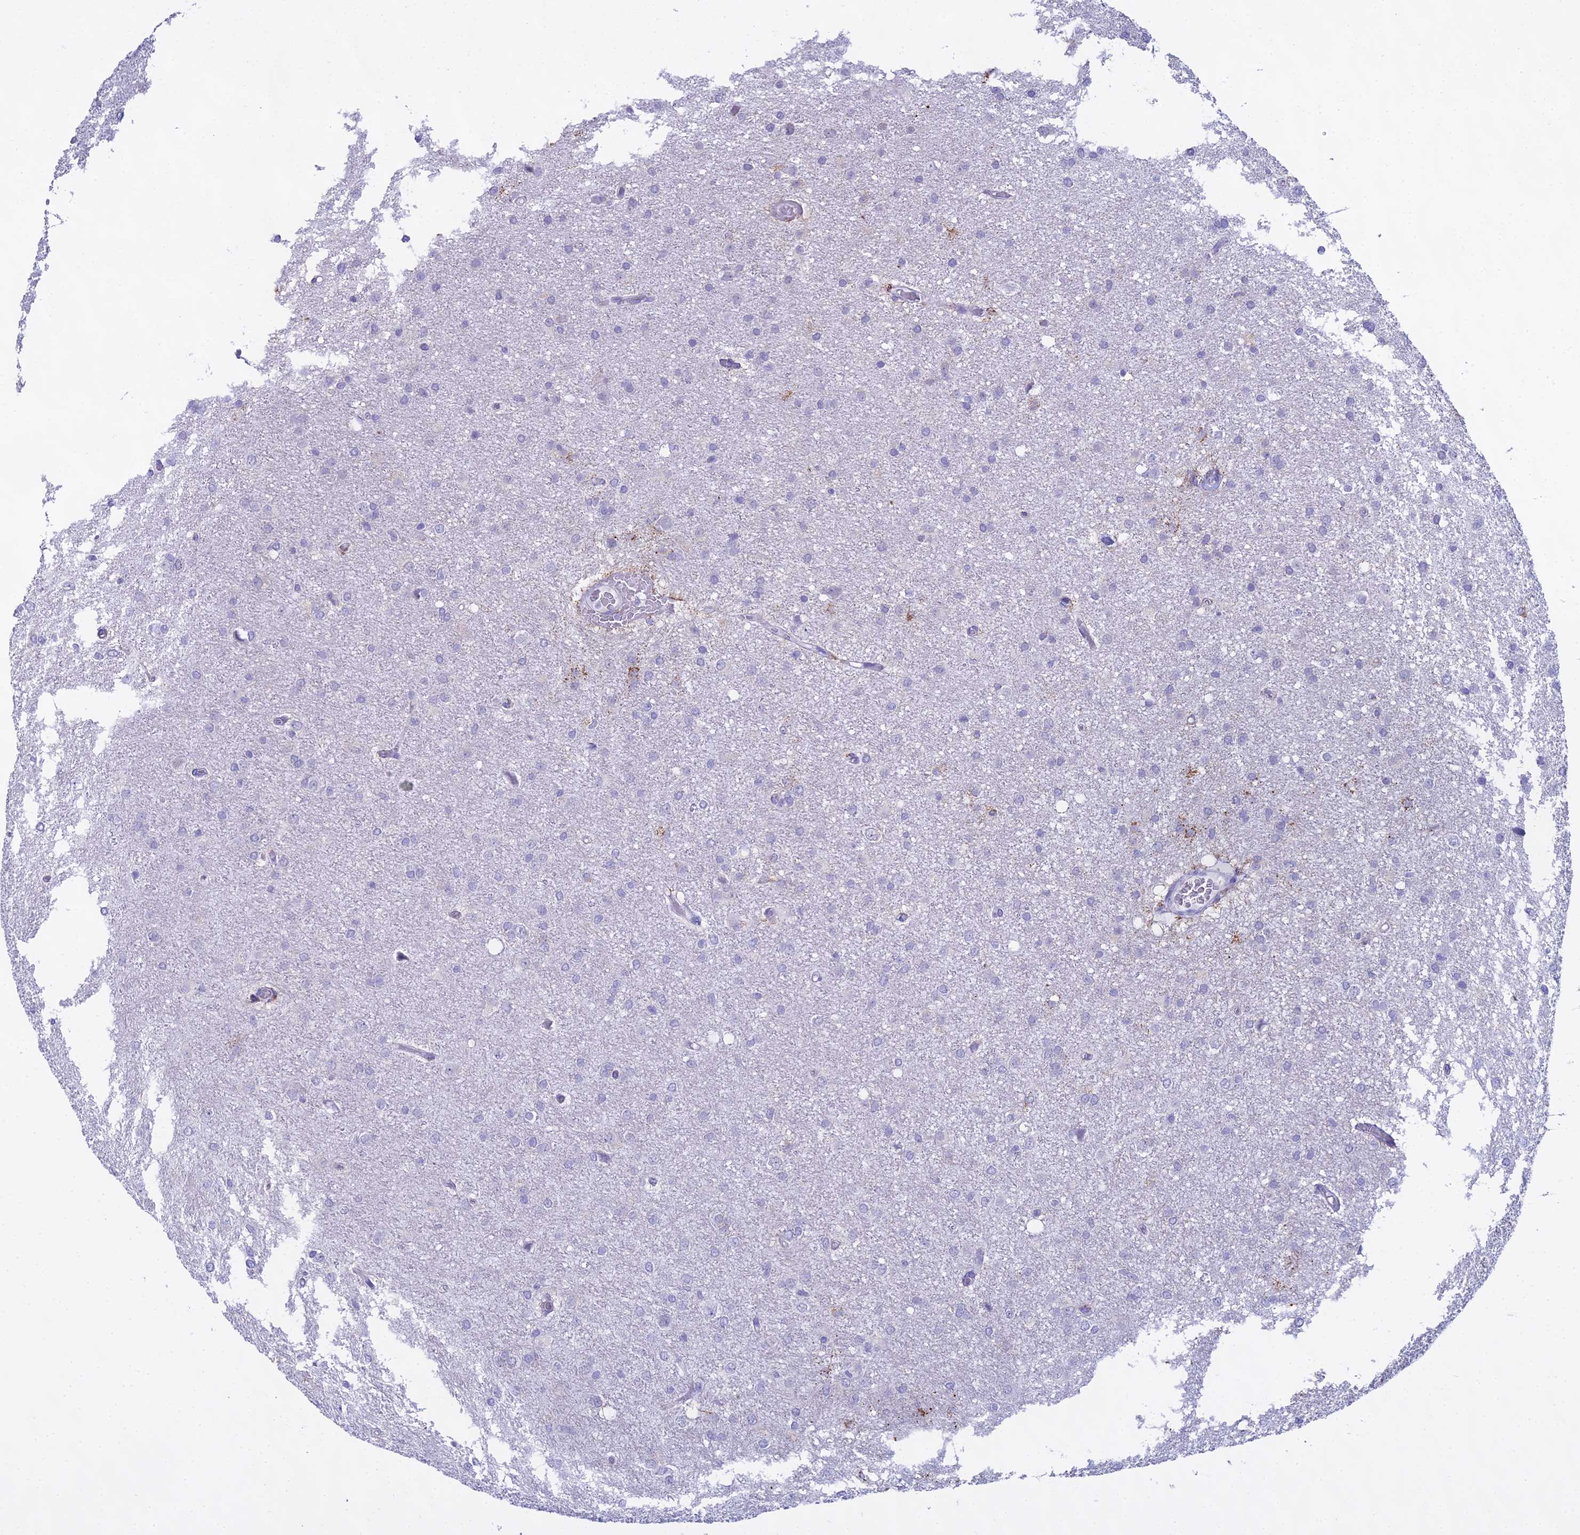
{"staining": {"intensity": "negative", "quantity": "none", "location": "none"}, "tissue": "glioma", "cell_type": "Tumor cells", "image_type": "cancer", "snomed": [{"axis": "morphology", "description": "Glioma, malignant, High grade"}, {"axis": "topography", "description": "Brain"}], "caption": "DAB (3,3'-diaminobenzidine) immunohistochemical staining of human high-grade glioma (malignant) displays no significant staining in tumor cells.", "gene": "CGB2", "patient": {"sex": "female", "age": 50}}